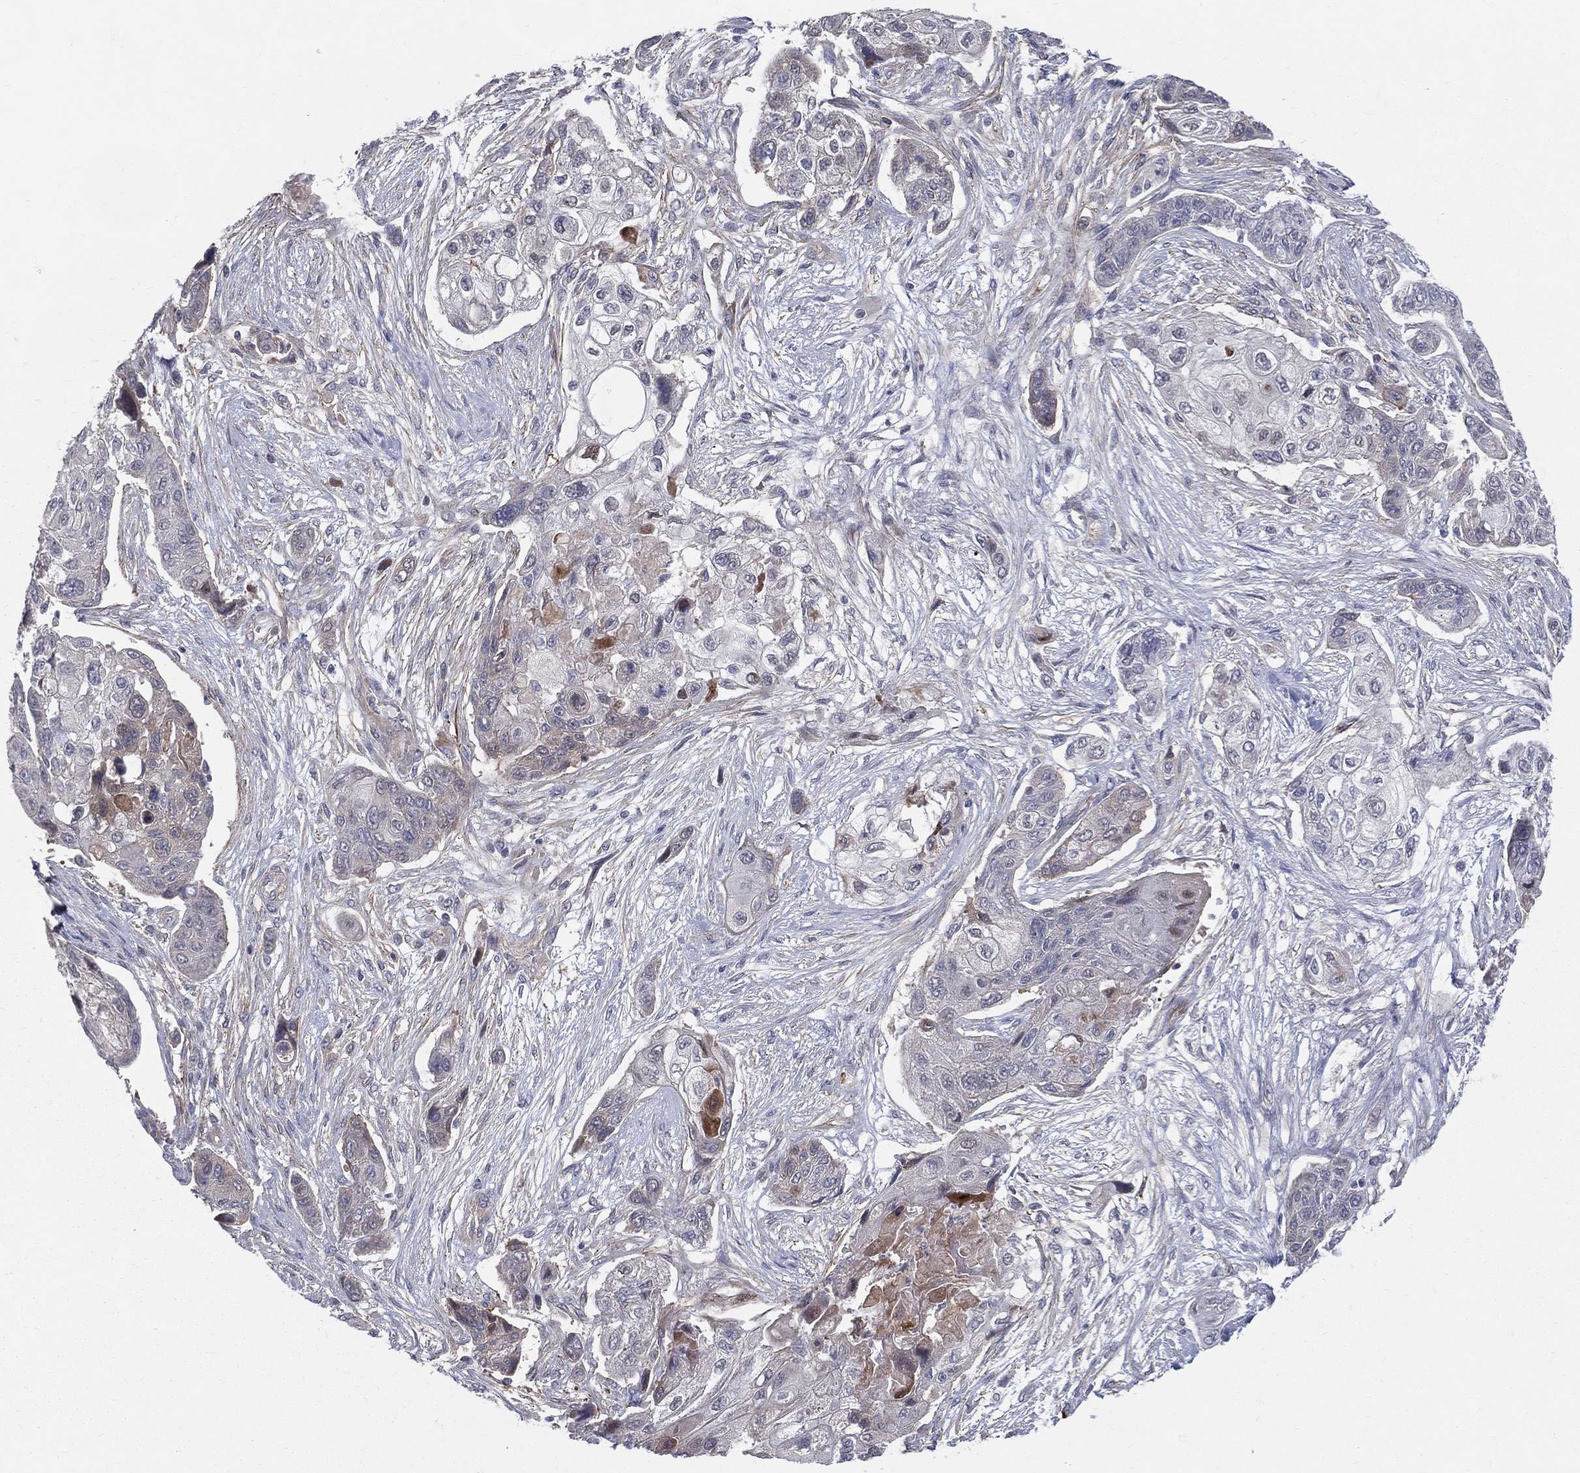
{"staining": {"intensity": "negative", "quantity": "none", "location": "none"}, "tissue": "lung cancer", "cell_type": "Tumor cells", "image_type": "cancer", "snomed": [{"axis": "morphology", "description": "Squamous cell carcinoma, NOS"}, {"axis": "topography", "description": "Lung"}], "caption": "IHC of lung squamous cell carcinoma demonstrates no expression in tumor cells.", "gene": "POMZP3", "patient": {"sex": "male", "age": 69}}